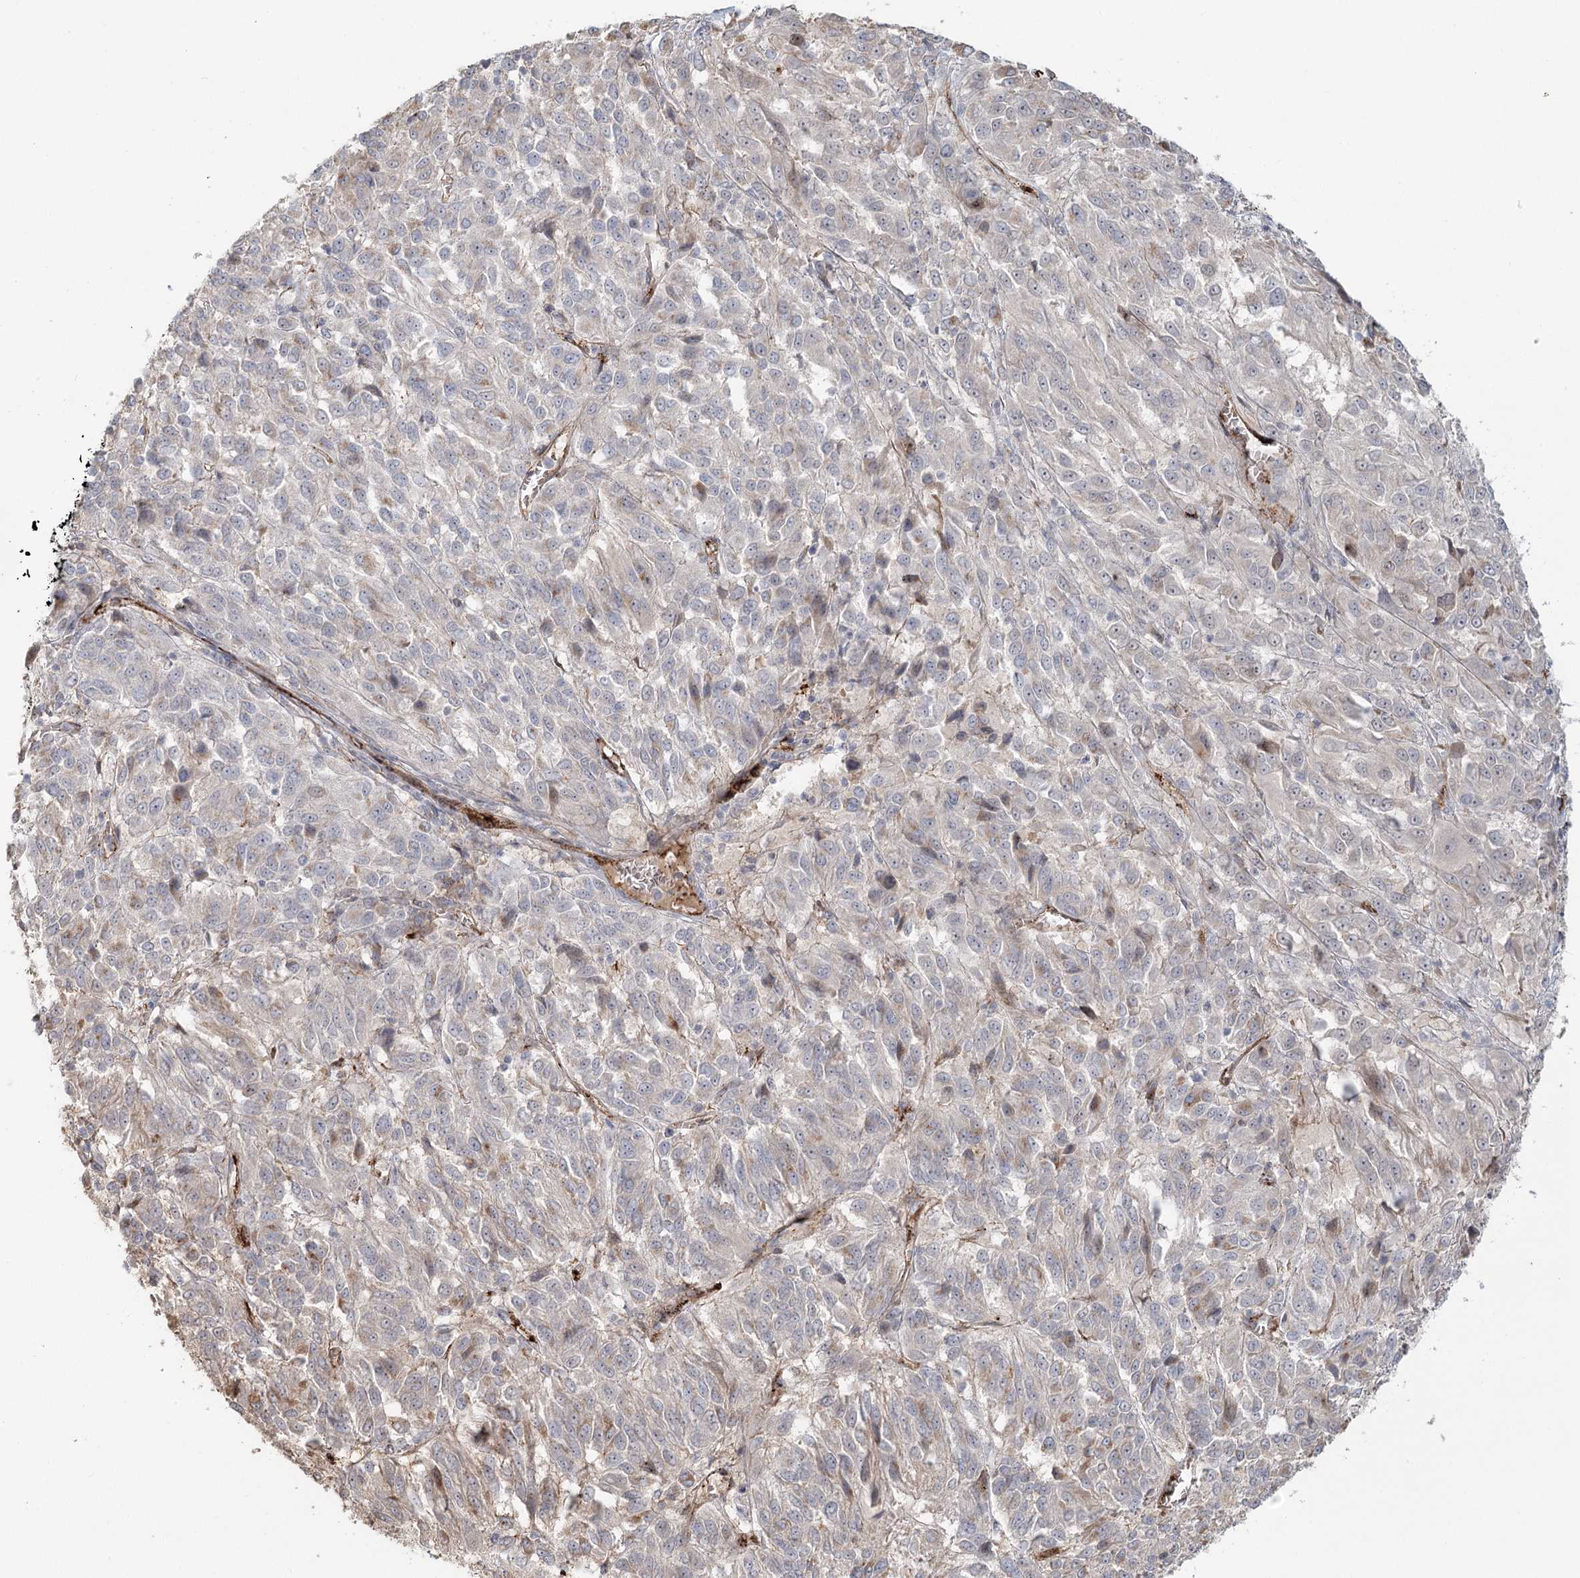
{"staining": {"intensity": "negative", "quantity": "none", "location": "none"}, "tissue": "melanoma", "cell_type": "Tumor cells", "image_type": "cancer", "snomed": [{"axis": "morphology", "description": "Malignant melanoma, Metastatic site"}, {"axis": "topography", "description": "Lung"}], "caption": "Melanoma stained for a protein using immunohistochemistry (IHC) displays no expression tumor cells.", "gene": "KBTBD4", "patient": {"sex": "male", "age": 64}}